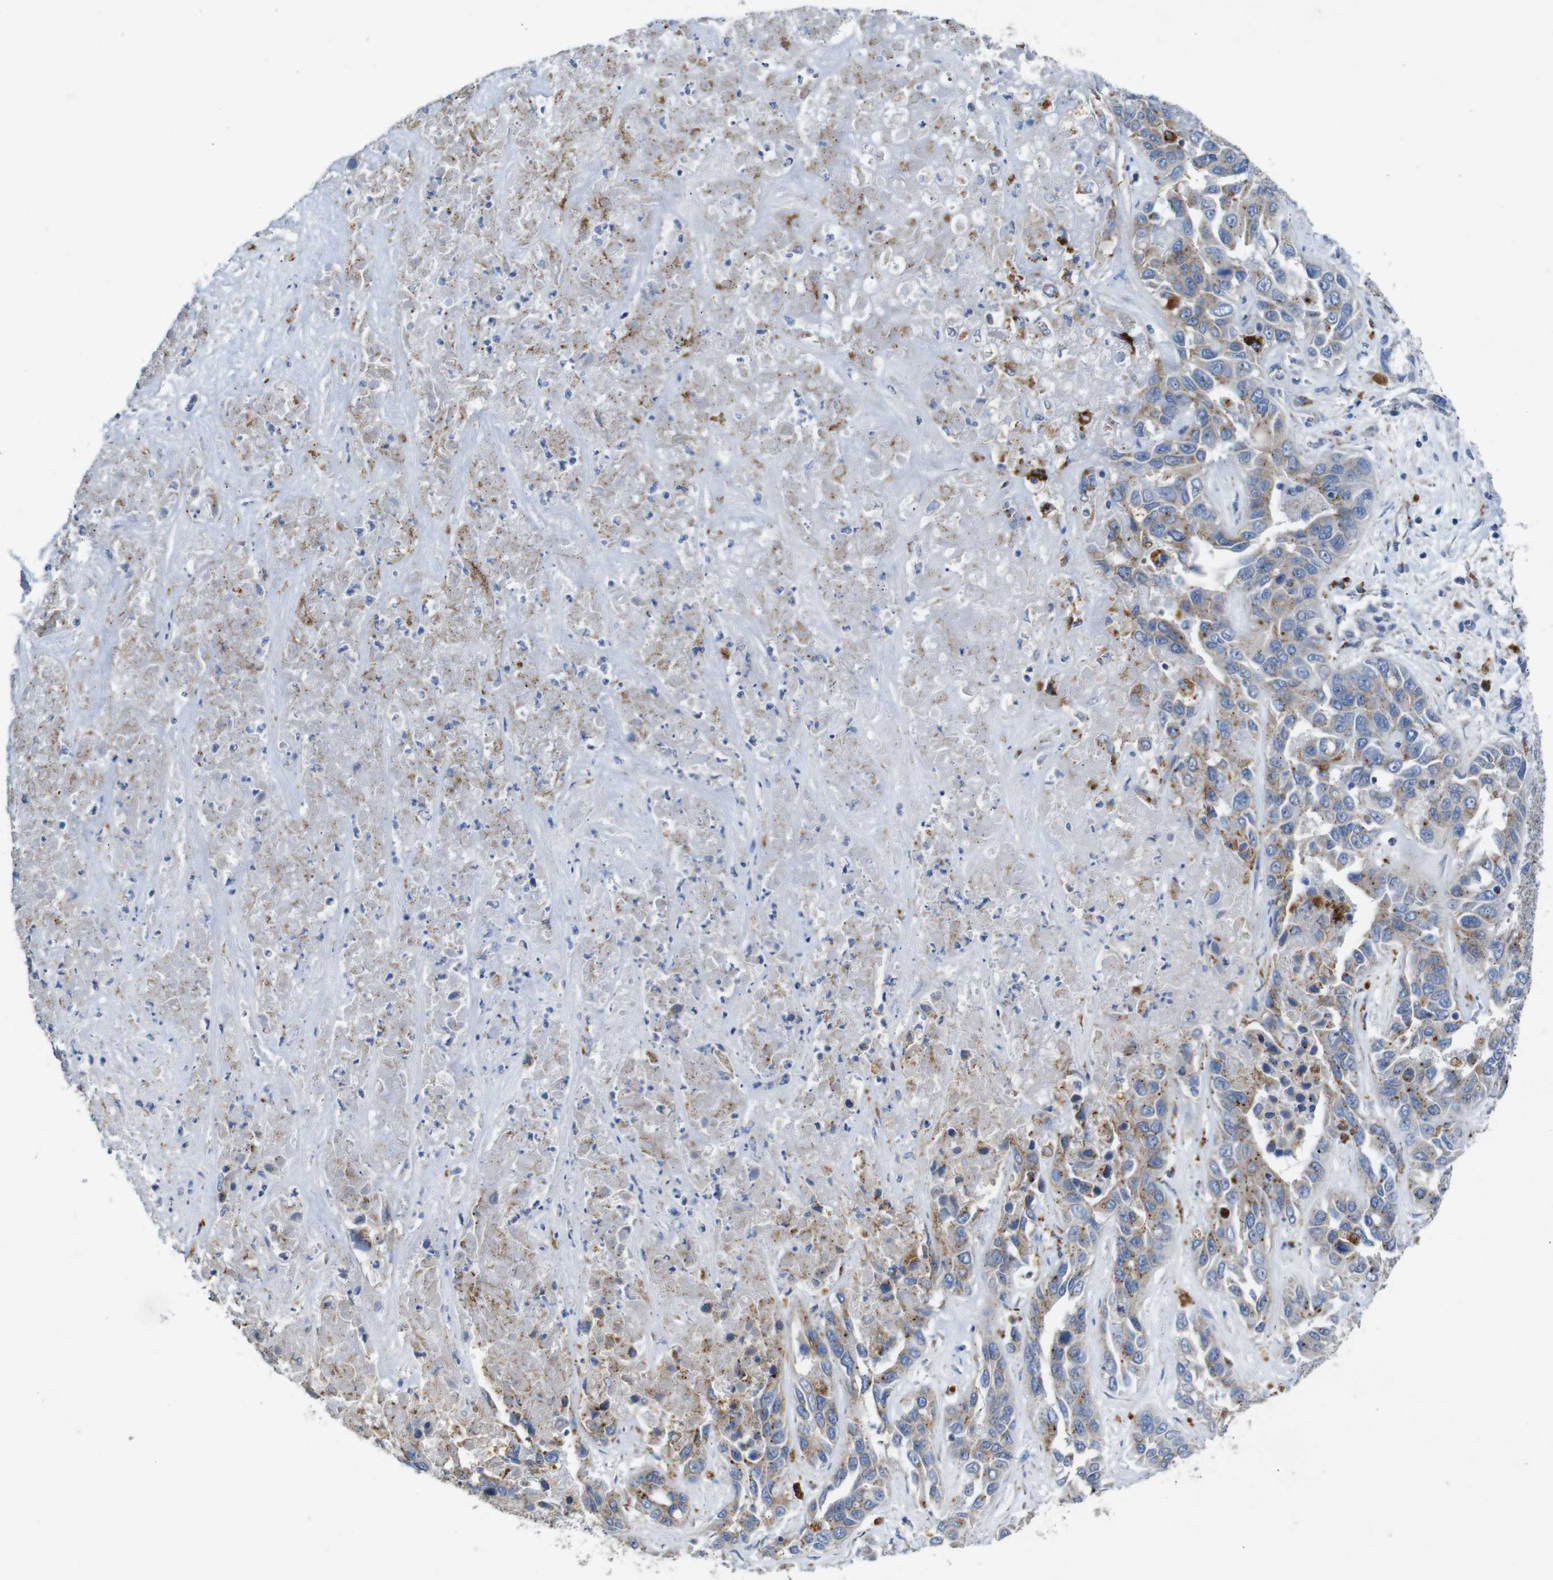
{"staining": {"intensity": "moderate", "quantity": "25%-75%", "location": "cytoplasmic/membranous"}, "tissue": "liver cancer", "cell_type": "Tumor cells", "image_type": "cancer", "snomed": [{"axis": "morphology", "description": "Cholangiocarcinoma"}, {"axis": "topography", "description": "Liver"}], "caption": "Tumor cells show moderate cytoplasmic/membranous positivity in approximately 25%-75% of cells in liver cancer (cholangiocarcinoma).", "gene": "NHLRC3", "patient": {"sex": "female", "age": 52}}